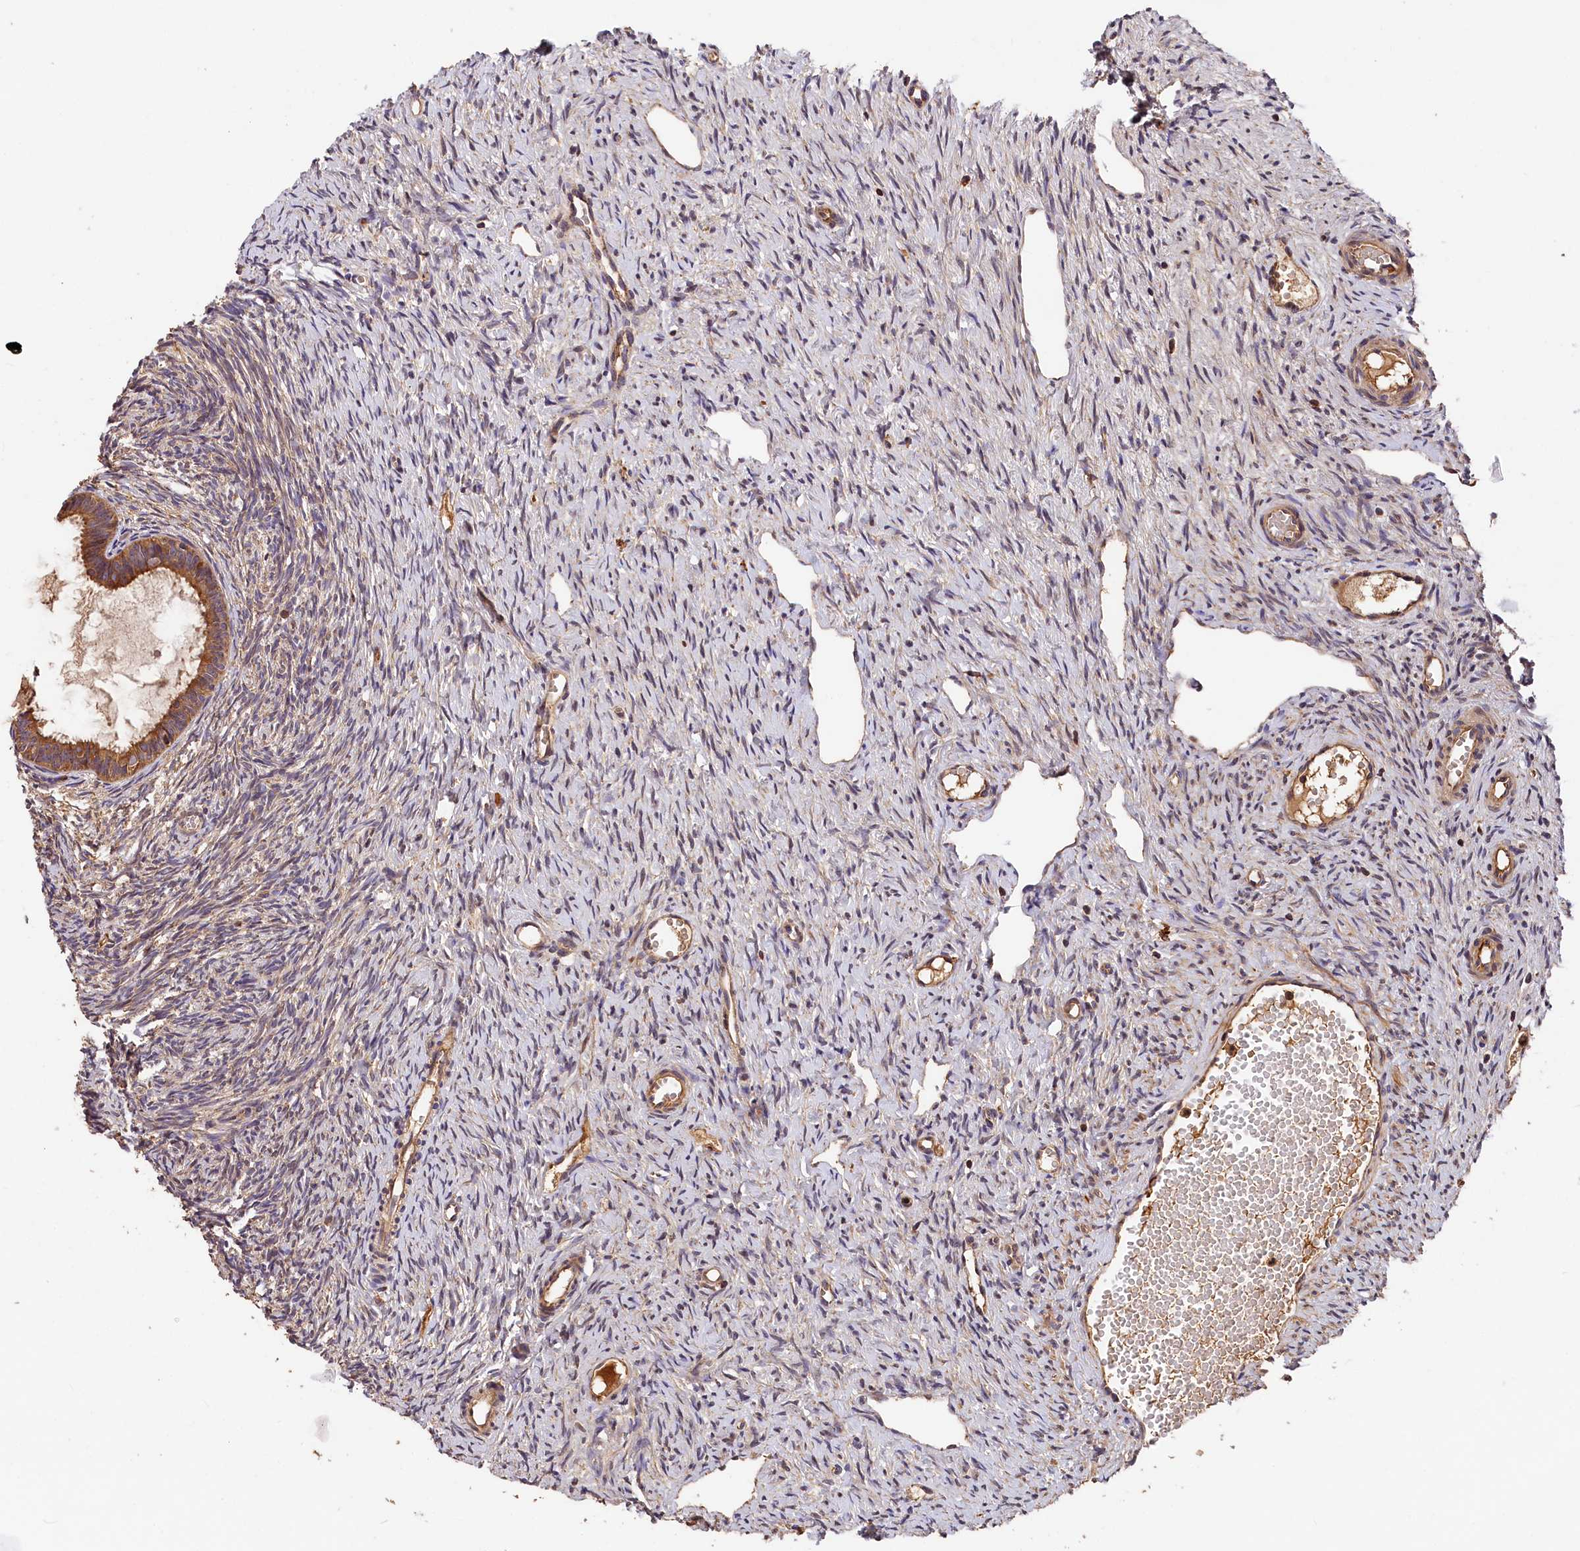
{"staining": {"intensity": "moderate", "quantity": ">75%", "location": "cytoplasmic/membranous"}, "tissue": "ovary", "cell_type": "Follicle cells", "image_type": "normal", "snomed": [{"axis": "morphology", "description": "Normal tissue, NOS"}, {"axis": "topography", "description": "Ovary"}], "caption": "Benign ovary shows moderate cytoplasmic/membranous positivity in about >75% of follicle cells.", "gene": "HMOX2", "patient": {"sex": "female", "age": 51}}